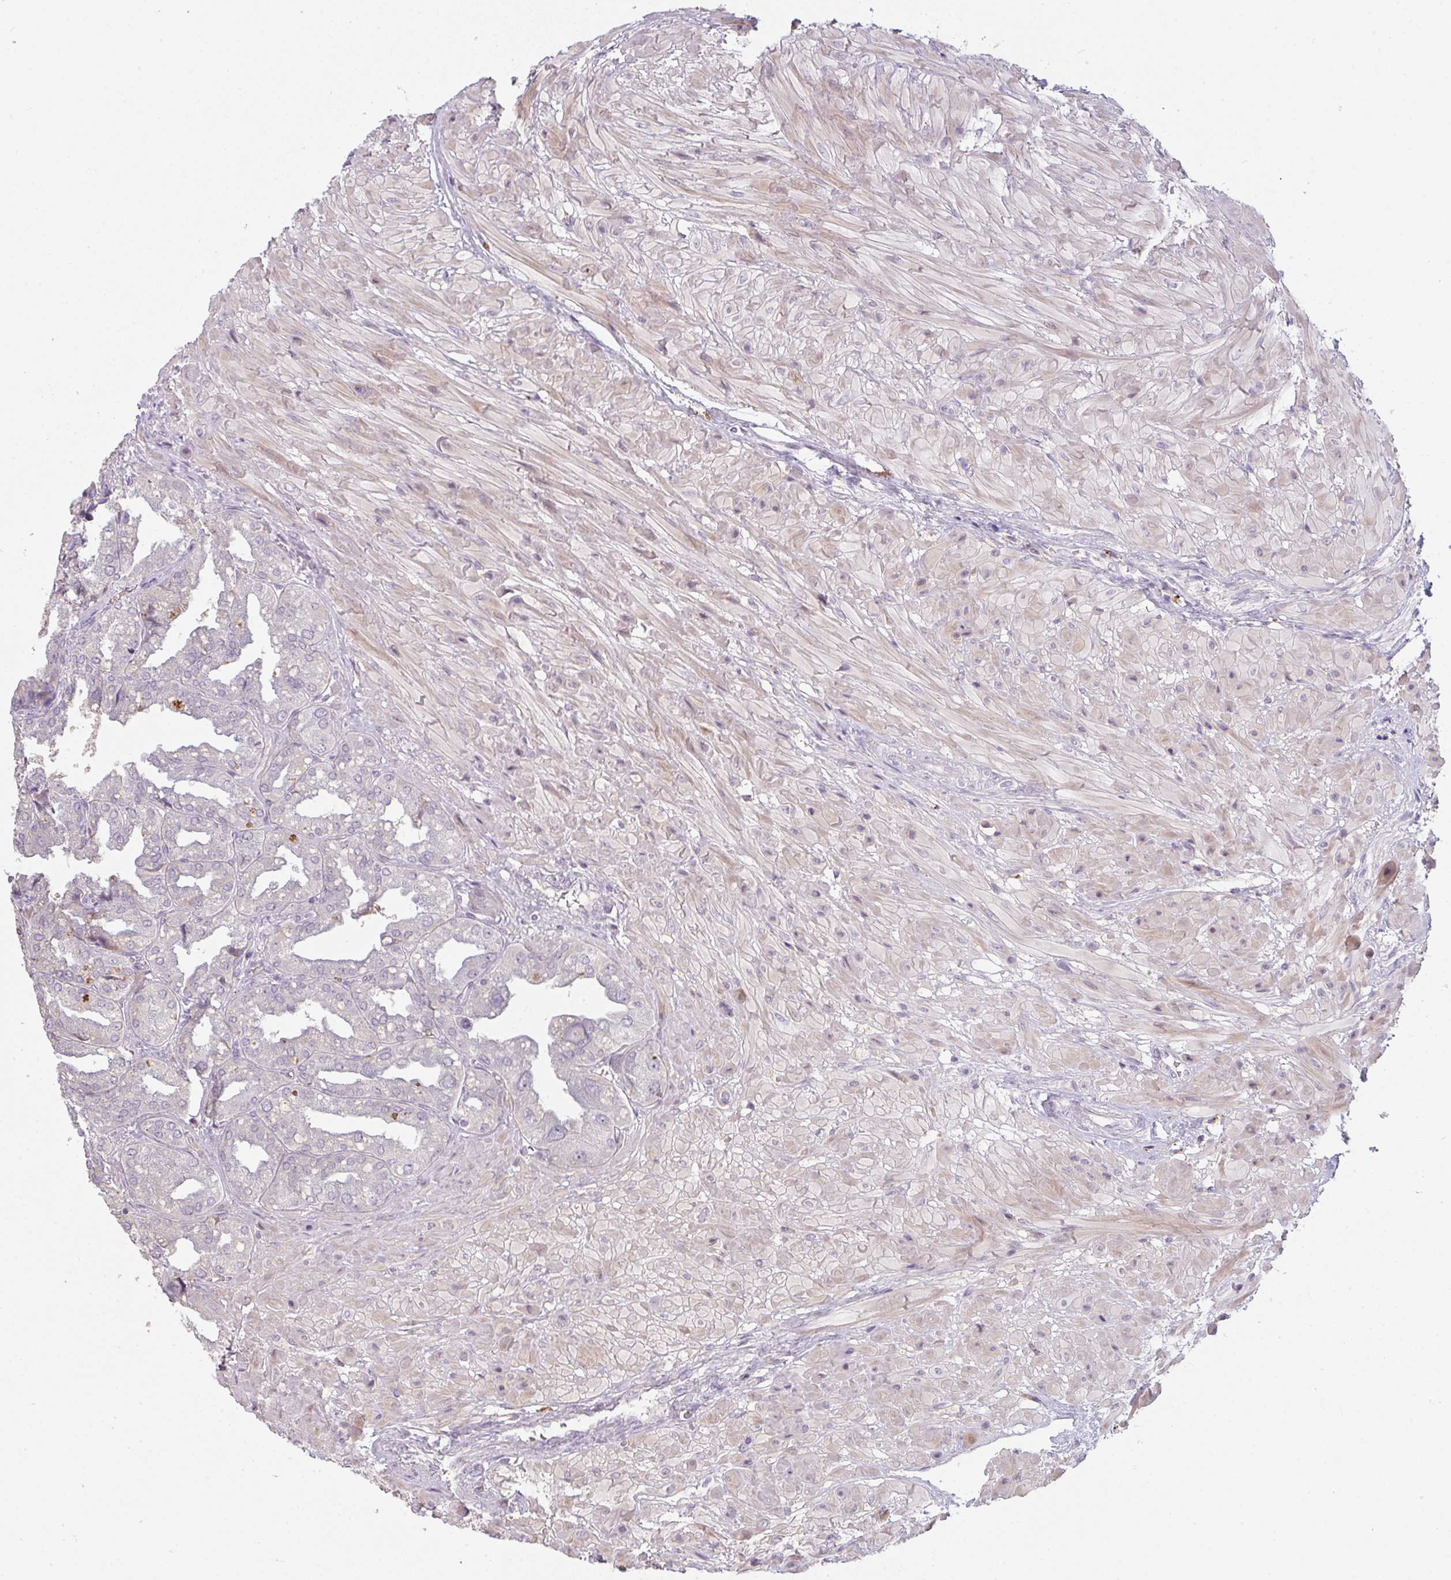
{"staining": {"intensity": "weak", "quantity": "<25%", "location": "cytoplasmic/membranous"}, "tissue": "seminal vesicle", "cell_type": "Glandular cells", "image_type": "normal", "snomed": [{"axis": "morphology", "description": "Normal tissue, NOS"}, {"axis": "topography", "description": "Seminal veicle"}], "caption": "A high-resolution histopathology image shows immunohistochemistry staining of benign seminal vesicle, which exhibits no significant staining in glandular cells. The staining was performed using DAB to visualize the protein expression in brown, while the nuclei were stained in blue with hematoxylin (Magnification: 20x).", "gene": "TMEM237", "patient": {"sex": "male", "age": 55}}